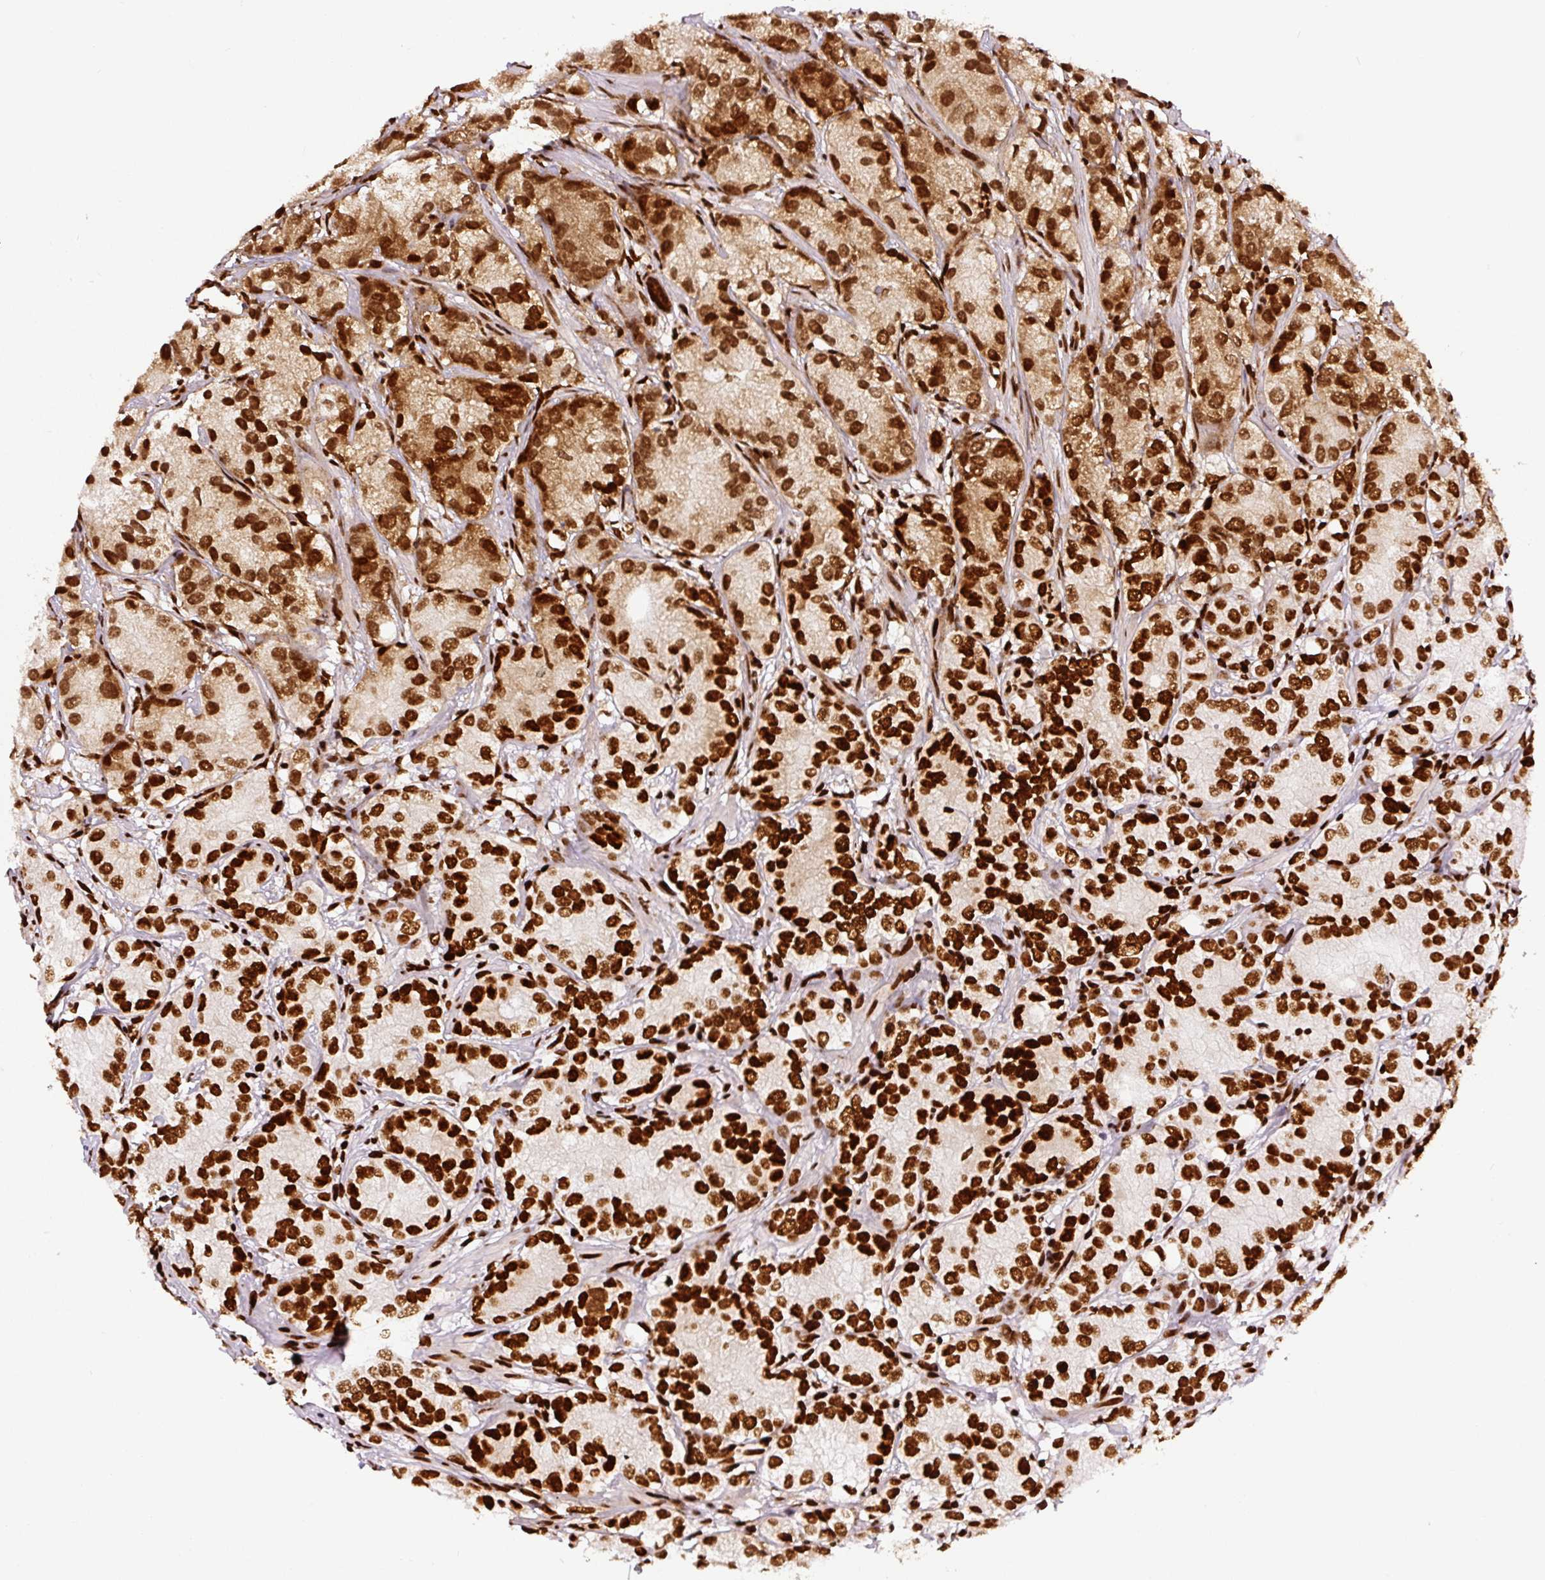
{"staining": {"intensity": "strong", "quantity": ">75%", "location": "nuclear"}, "tissue": "prostate cancer", "cell_type": "Tumor cells", "image_type": "cancer", "snomed": [{"axis": "morphology", "description": "Adenocarcinoma, High grade"}, {"axis": "topography", "description": "Prostate"}], "caption": "Approximately >75% of tumor cells in human prostate high-grade adenocarcinoma demonstrate strong nuclear protein expression as visualized by brown immunohistochemical staining.", "gene": "FUS", "patient": {"sex": "male", "age": 82}}